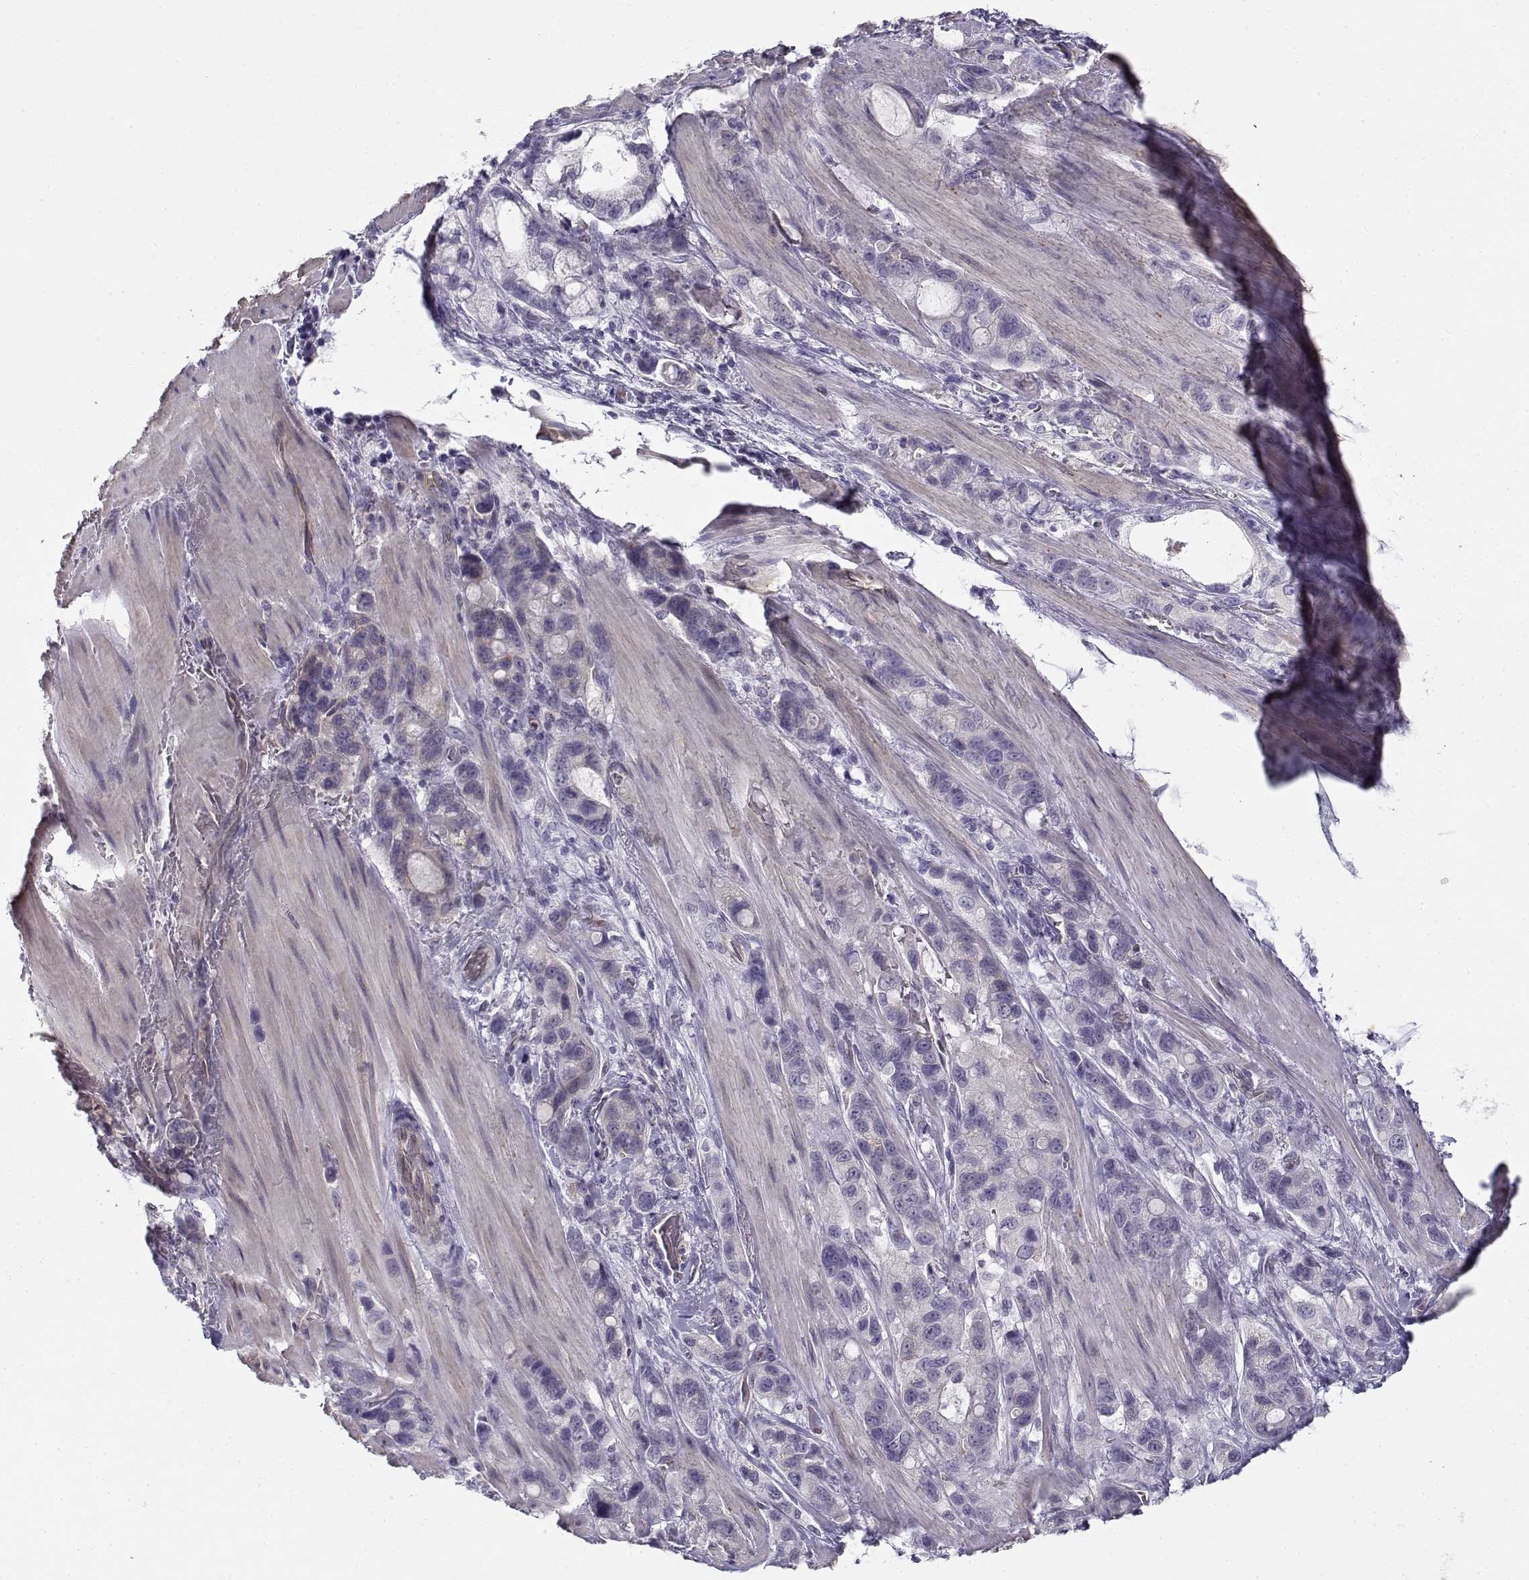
{"staining": {"intensity": "negative", "quantity": "none", "location": "none"}, "tissue": "stomach cancer", "cell_type": "Tumor cells", "image_type": "cancer", "snomed": [{"axis": "morphology", "description": "Adenocarcinoma, NOS"}, {"axis": "topography", "description": "Stomach"}], "caption": "Protein analysis of stomach cancer (adenocarcinoma) exhibits no significant expression in tumor cells.", "gene": "MYO1A", "patient": {"sex": "male", "age": 63}}